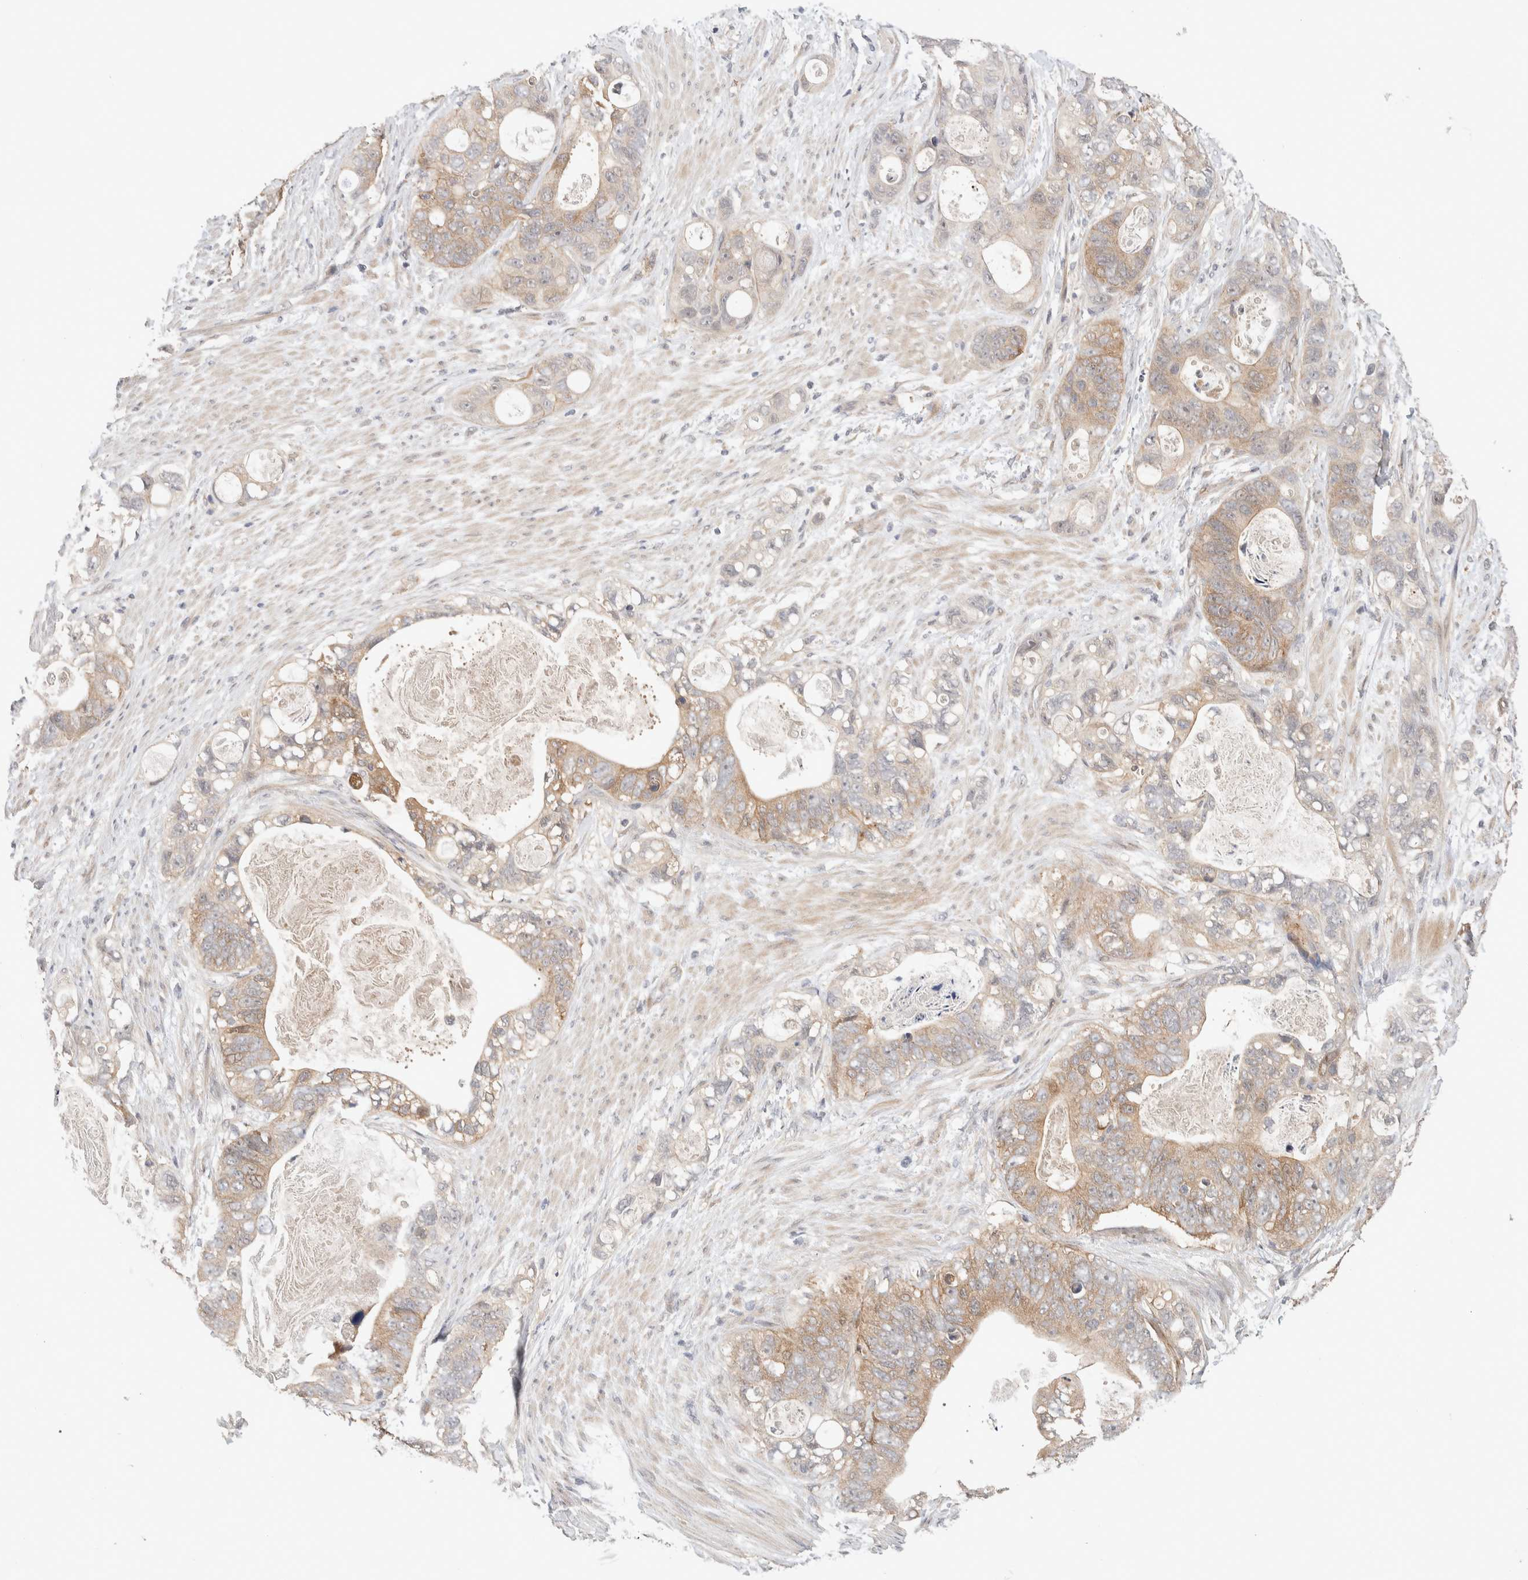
{"staining": {"intensity": "weak", "quantity": ">75%", "location": "cytoplasmic/membranous"}, "tissue": "stomach cancer", "cell_type": "Tumor cells", "image_type": "cancer", "snomed": [{"axis": "morphology", "description": "Normal tissue, NOS"}, {"axis": "morphology", "description": "Adenocarcinoma, NOS"}, {"axis": "topography", "description": "Stomach"}], "caption": "A micrograph of stomach adenocarcinoma stained for a protein demonstrates weak cytoplasmic/membranous brown staining in tumor cells. The protein is shown in brown color, while the nuclei are stained blue.", "gene": "CASK", "patient": {"sex": "female", "age": 89}}